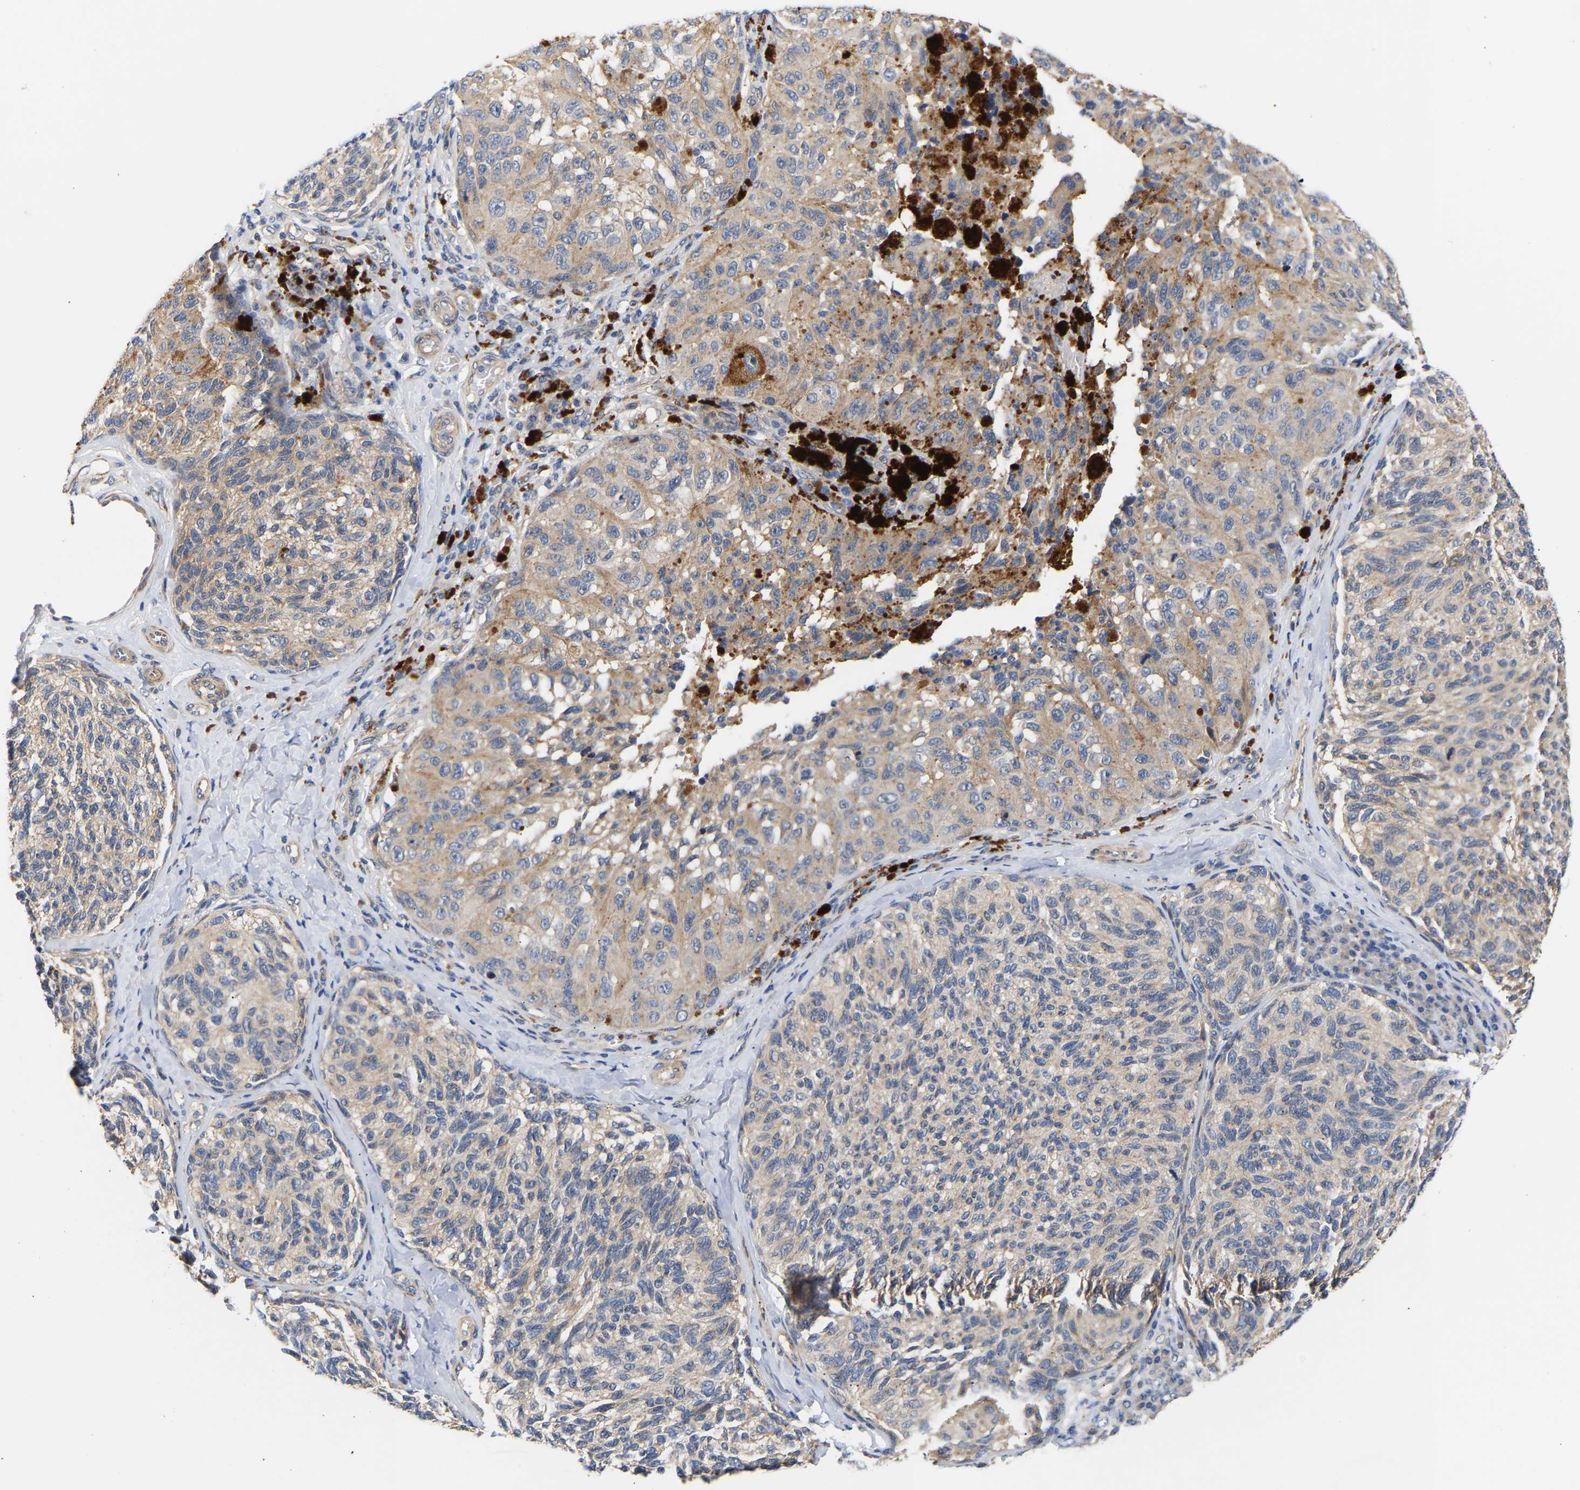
{"staining": {"intensity": "weak", "quantity": "<25%", "location": "cytoplasmic/membranous"}, "tissue": "melanoma", "cell_type": "Tumor cells", "image_type": "cancer", "snomed": [{"axis": "morphology", "description": "Malignant melanoma, NOS"}, {"axis": "topography", "description": "Skin"}], "caption": "Tumor cells are negative for protein expression in human malignant melanoma.", "gene": "KASH5", "patient": {"sex": "female", "age": 73}}